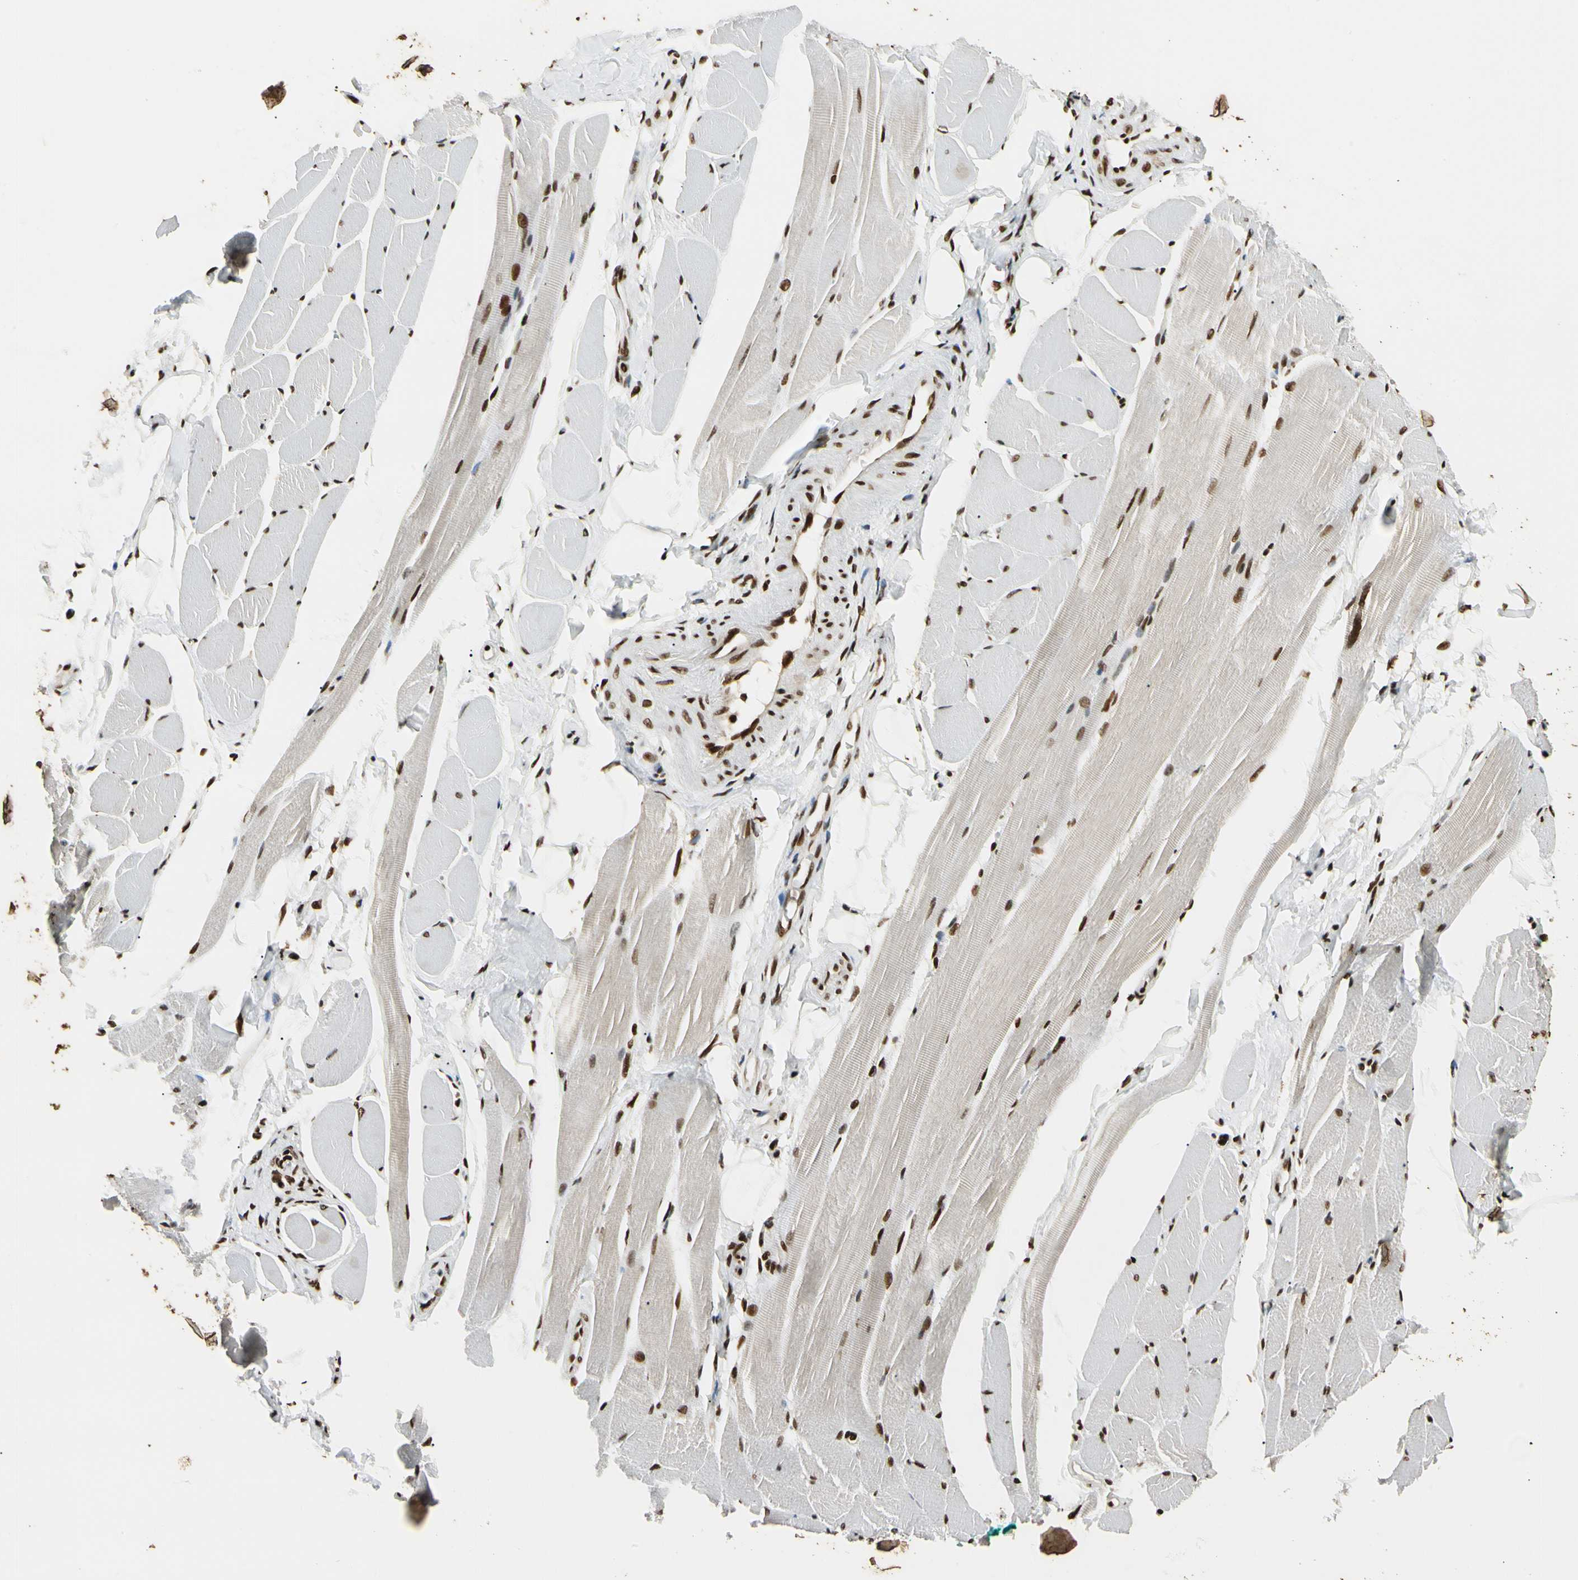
{"staining": {"intensity": "strong", "quantity": ">75%", "location": "nuclear"}, "tissue": "skeletal muscle", "cell_type": "Myocytes", "image_type": "normal", "snomed": [{"axis": "morphology", "description": "Normal tissue, NOS"}, {"axis": "topography", "description": "Skeletal muscle"}, {"axis": "topography", "description": "Peripheral nerve tissue"}], "caption": "IHC staining of benign skeletal muscle, which shows high levels of strong nuclear positivity in approximately >75% of myocytes indicating strong nuclear protein positivity. The staining was performed using DAB (3,3'-diaminobenzidine) (brown) for protein detection and nuclei were counterstained in hematoxylin (blue).", "gene": "FUS", "patient": {"sex": "female", "age": 84}}